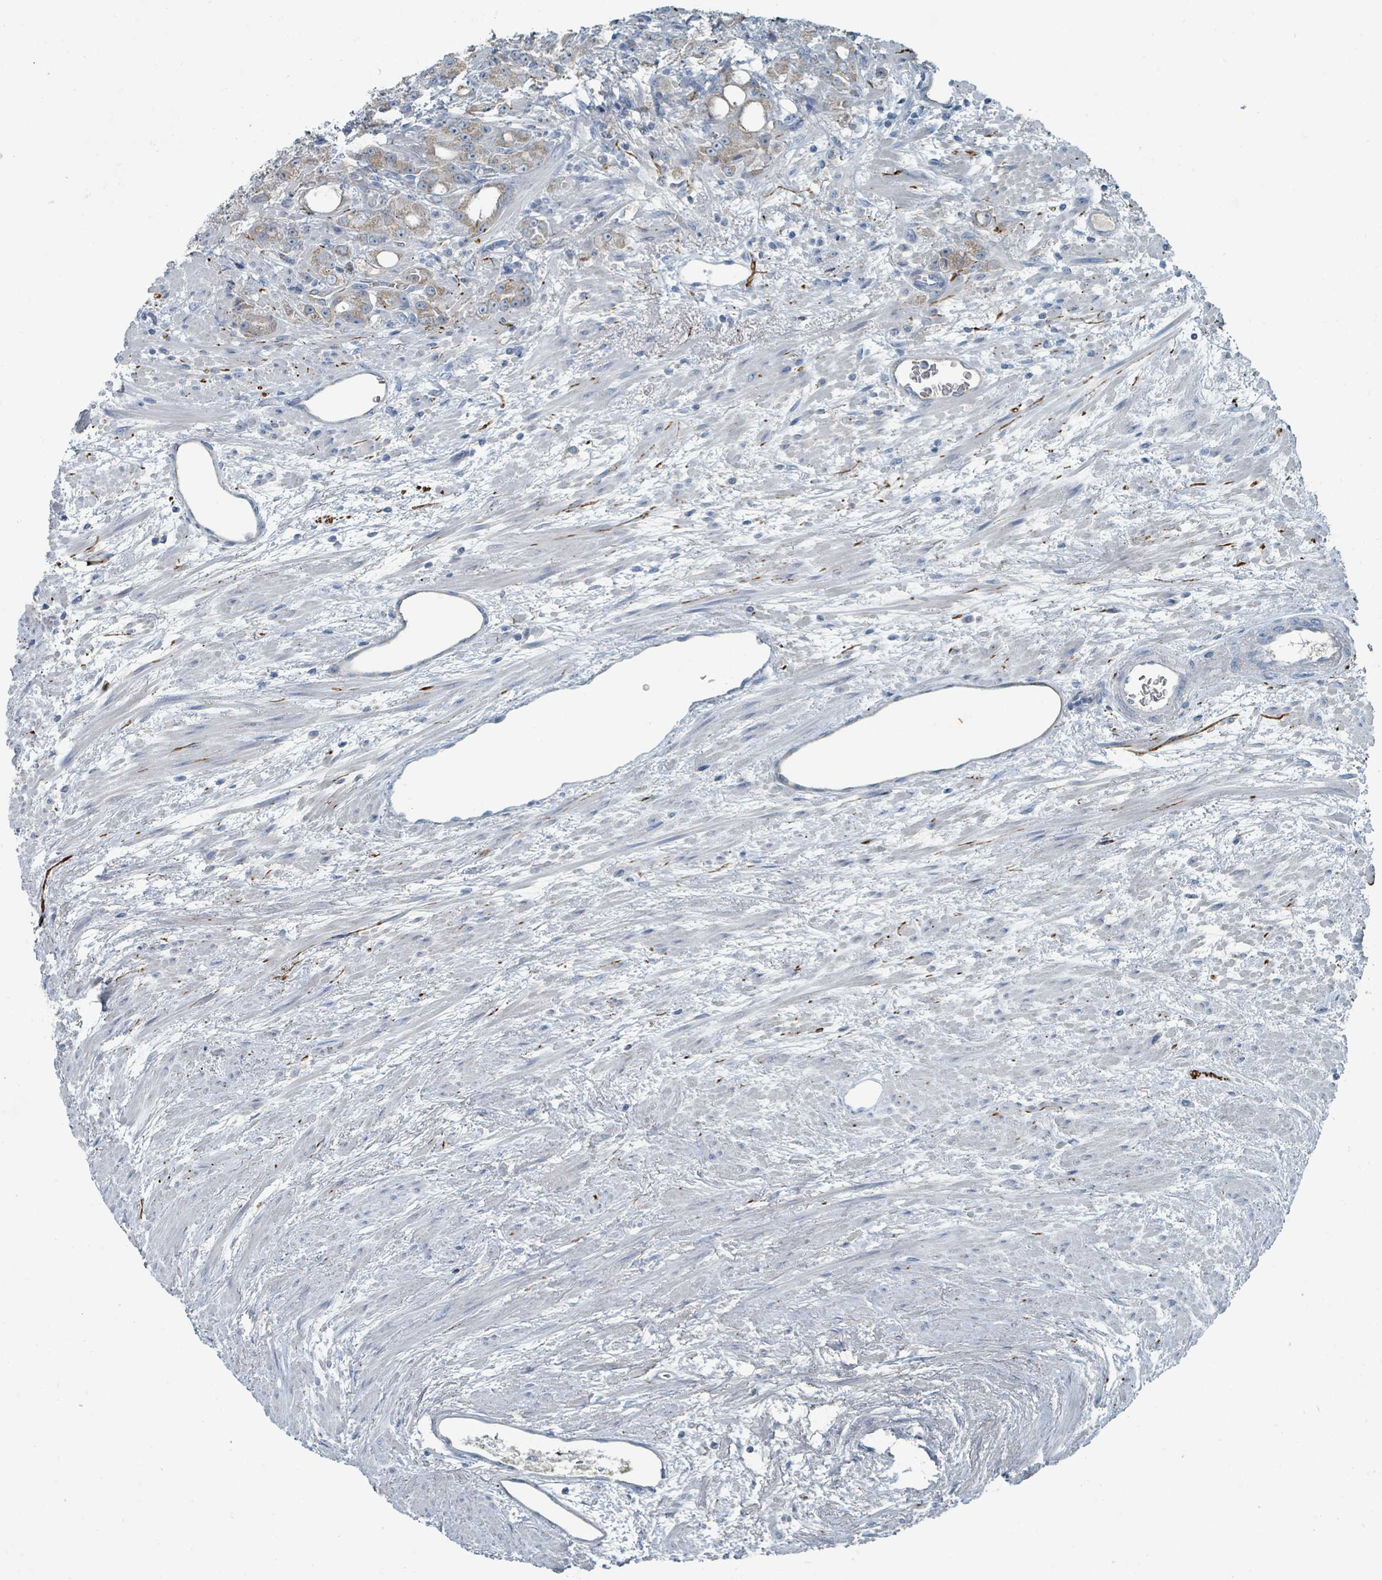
{"staining": {"intensity": "weak", "quantity": "25%-75%", "location": "cytoplasmic/membranous"}, "tissue": "prostate cancer", "cell_type": "Tumor cells", "image_type": "cancer", "snomed": [{"axis": "morphology", "description": "Adenocarcinoma, High grade"}, {"axis": "topography", "description": "Prostate"}], "caption": "Immunohistochemistry staining of prostate high-grade adenocarcinoma, which exhibits low levels of weak cytoplasmic/membranous positivity in approximately 25%-75% of tumor cells indicating weak cytoplasmic/membranous protein staining. The staining was performed using DAB (brown) for protein detection and nuclei were counterstained in hematoxylin (blue).", "gene": "RASA4", "patient": {"sex": "male", "age": 69}}